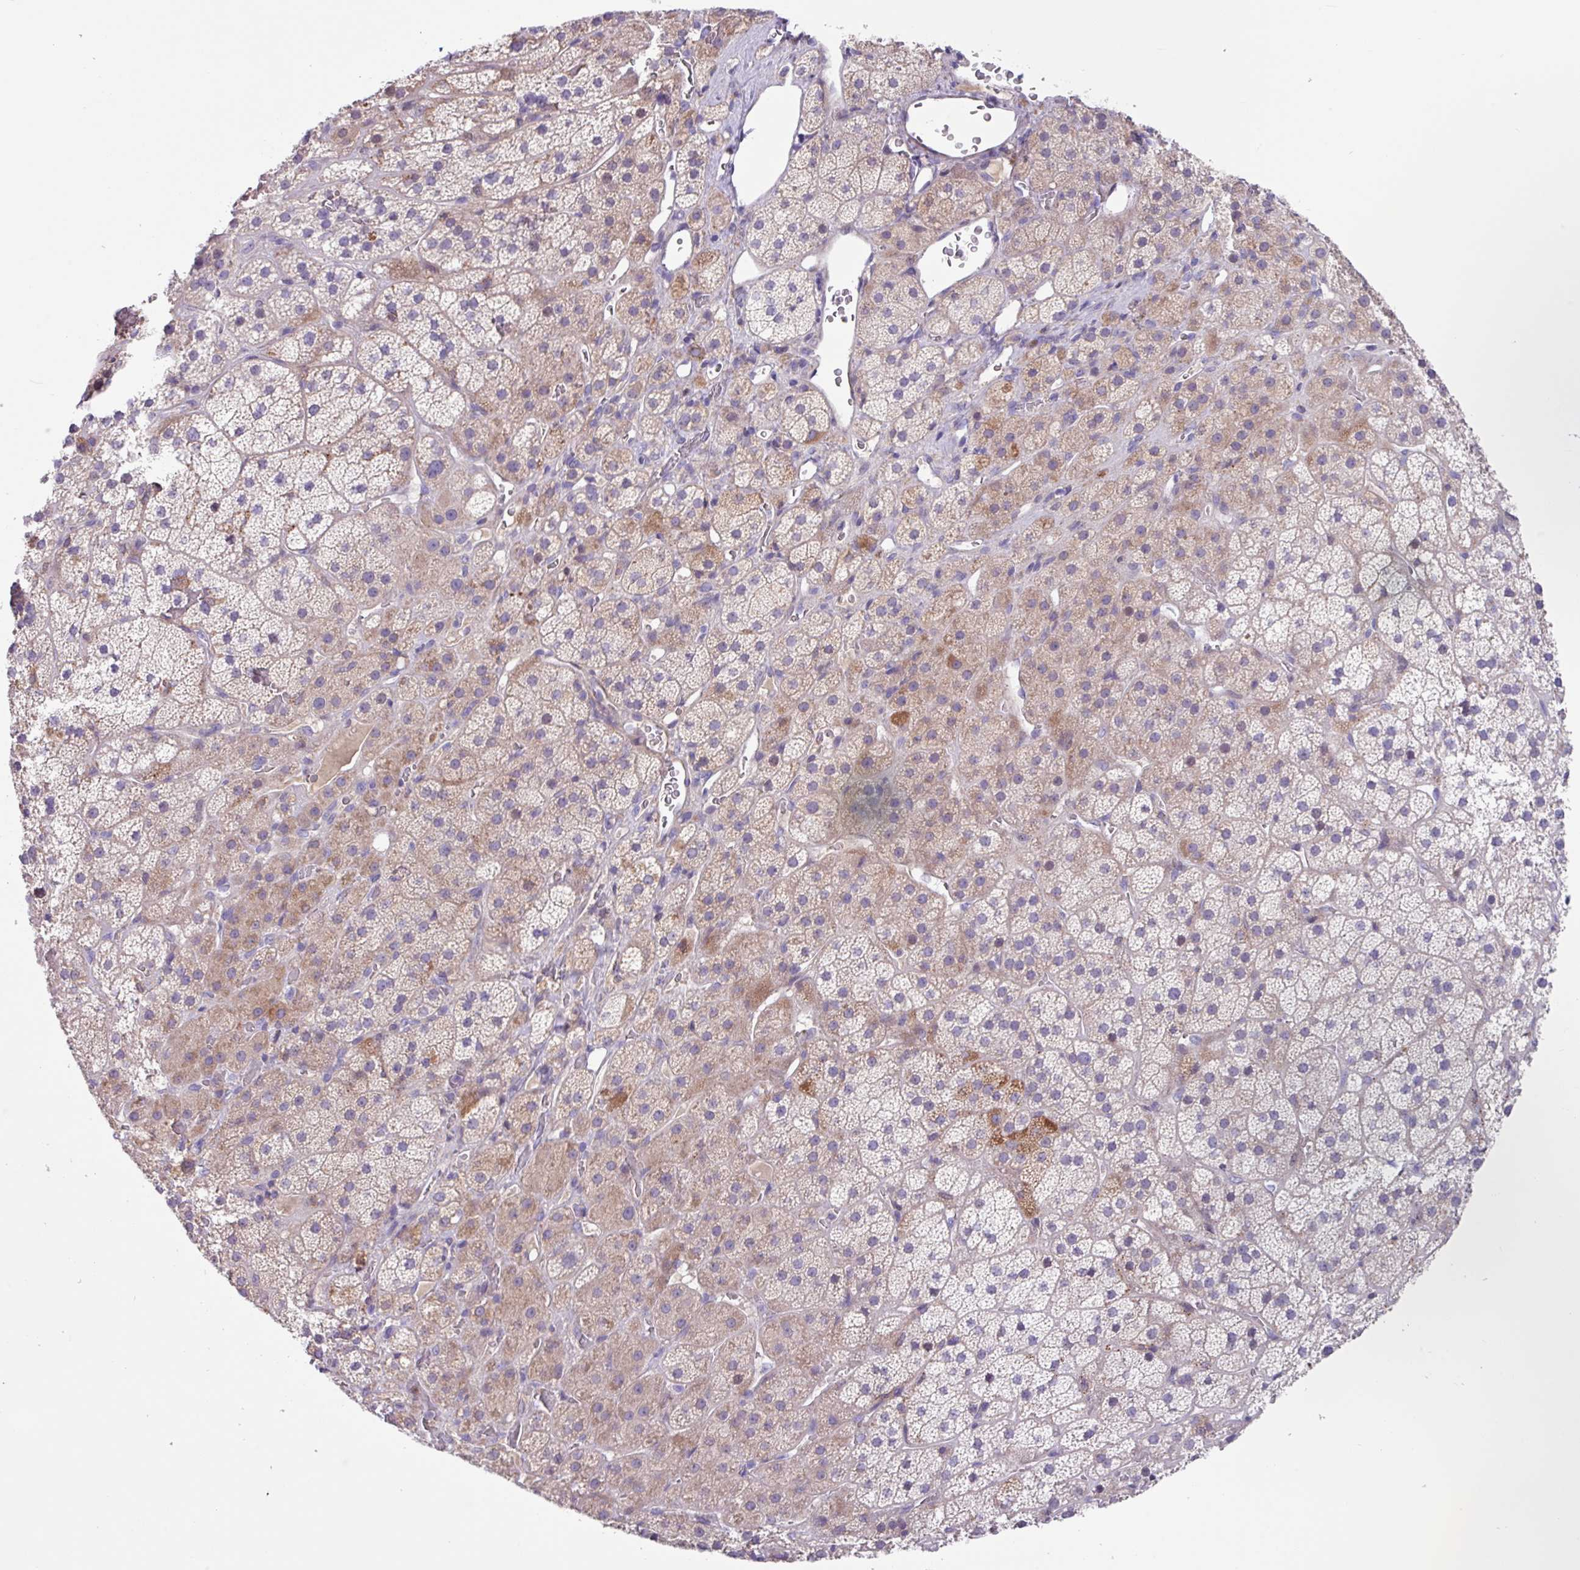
{"staining": {"intensity": "moderate", "quantity": "25%-75%", "location": "cytoplasmic/membranous"}, "tissue": "adrenal gland", "cell_type": "Glandular cells", "image_type": "normal", "snomed": [{"axis": "morphology", "description": "Normal tissue, NOS"}, {"axis": "topography", "description": "Adrenal gland"}], "caption": "Immunohistochemistry (IHC) histopathology image of normal adrenal gland stained for a protein (brown), which displays medium levels of moderate cytoplasmic/membranous staining in approximately 25%-75% of glandular cells.", "gene": "IQCJ", "patient": {"sex": "male", "age": 57}}